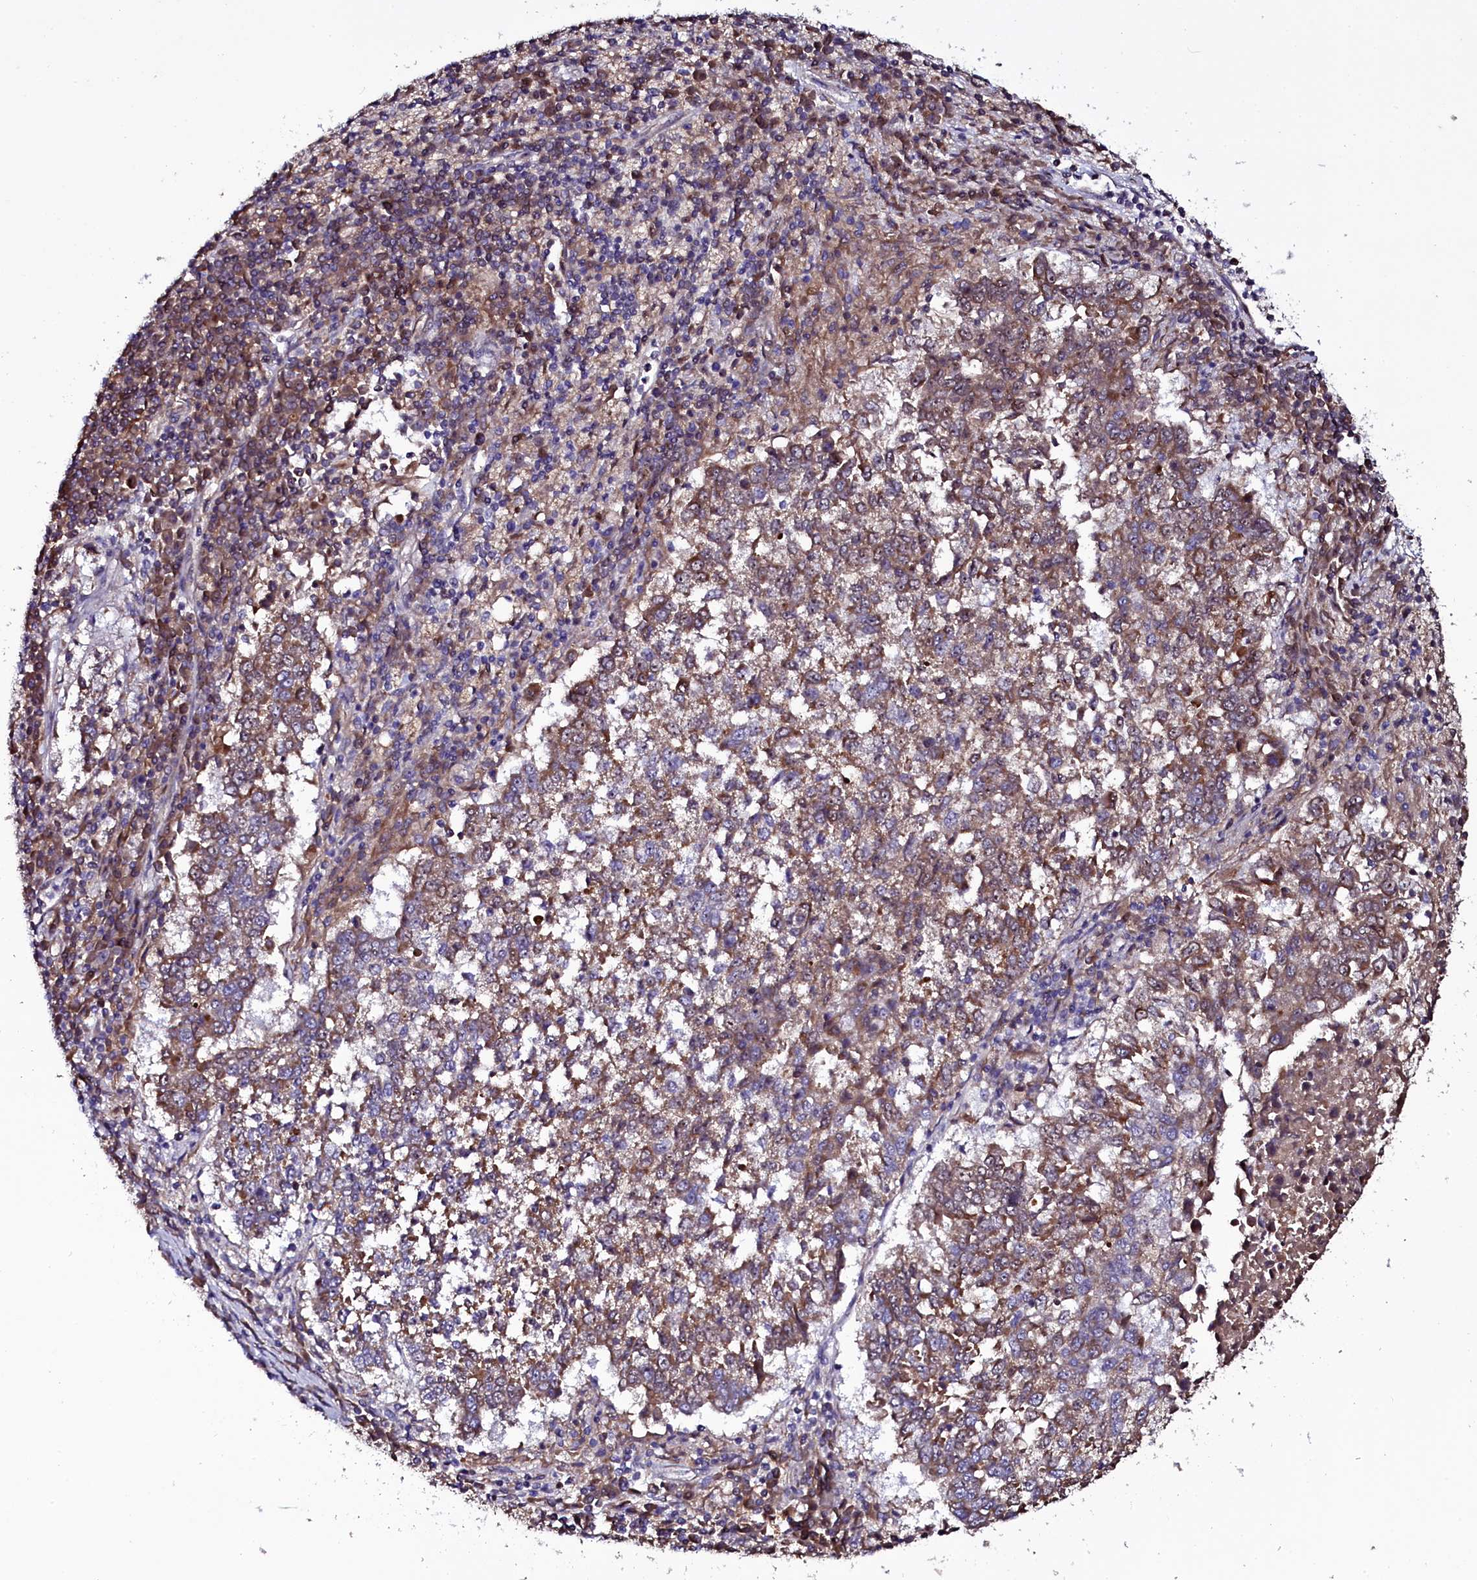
{"staining": {"intensity": "moderate", "quantity": "25%-75%", "location": "cytoplasmic/membranous"}, "tissue": "lung cancer", "cell_type": "Tumor cells", "image_type": "cancer", "snomed": [{"axis": "morphology", "description": "Squamous cell carcinoma, NOS"}, {"axis": "topography", "description": "Lung"}], "caption": "Immunohistochemistry of lung squamous cell carcinoma shows medium levels of moderate cytoplasmic/membranous staining in about 25%-75% of tumor cells.", "gene": "NAA80", "patient": {"sex": "male", "age": 73}}